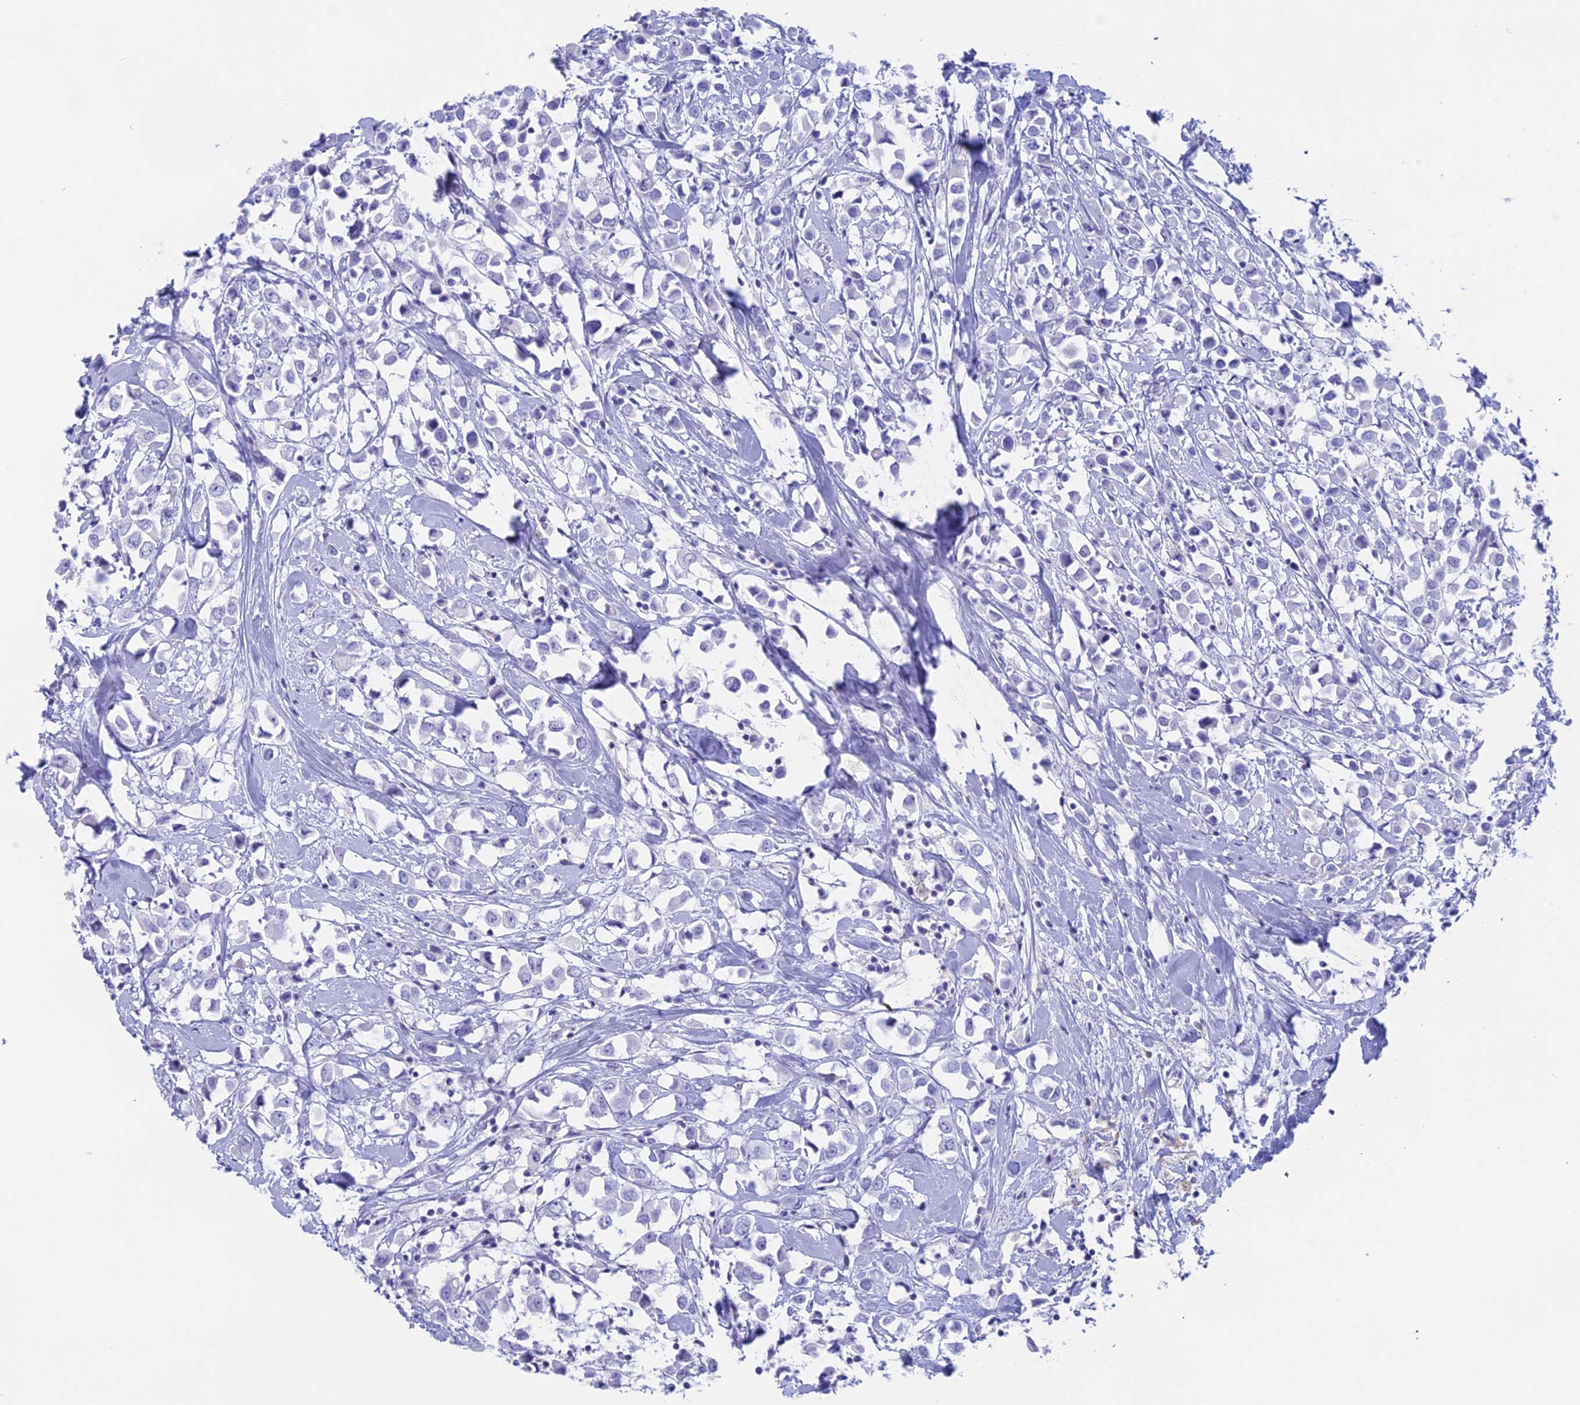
{"staining": {"intensity": "negative", "quantity": "none", "location": "none"}, "tissue": "breast cancer", "cell_type": "Tumor cells", "image_type": "cancer", "snomed": [{"axis": "morphology", "description": "Duct carcinoma"}, {"axis": "topography", "description": "Breast"}], "caption": "A high-resolution photomicrograph shows IHC staining of intraductal carcinoma (breast), which shows no significant expression in tumor cells.", "gene": "RP1", "patient": {"sex": "female", "age": 61}}